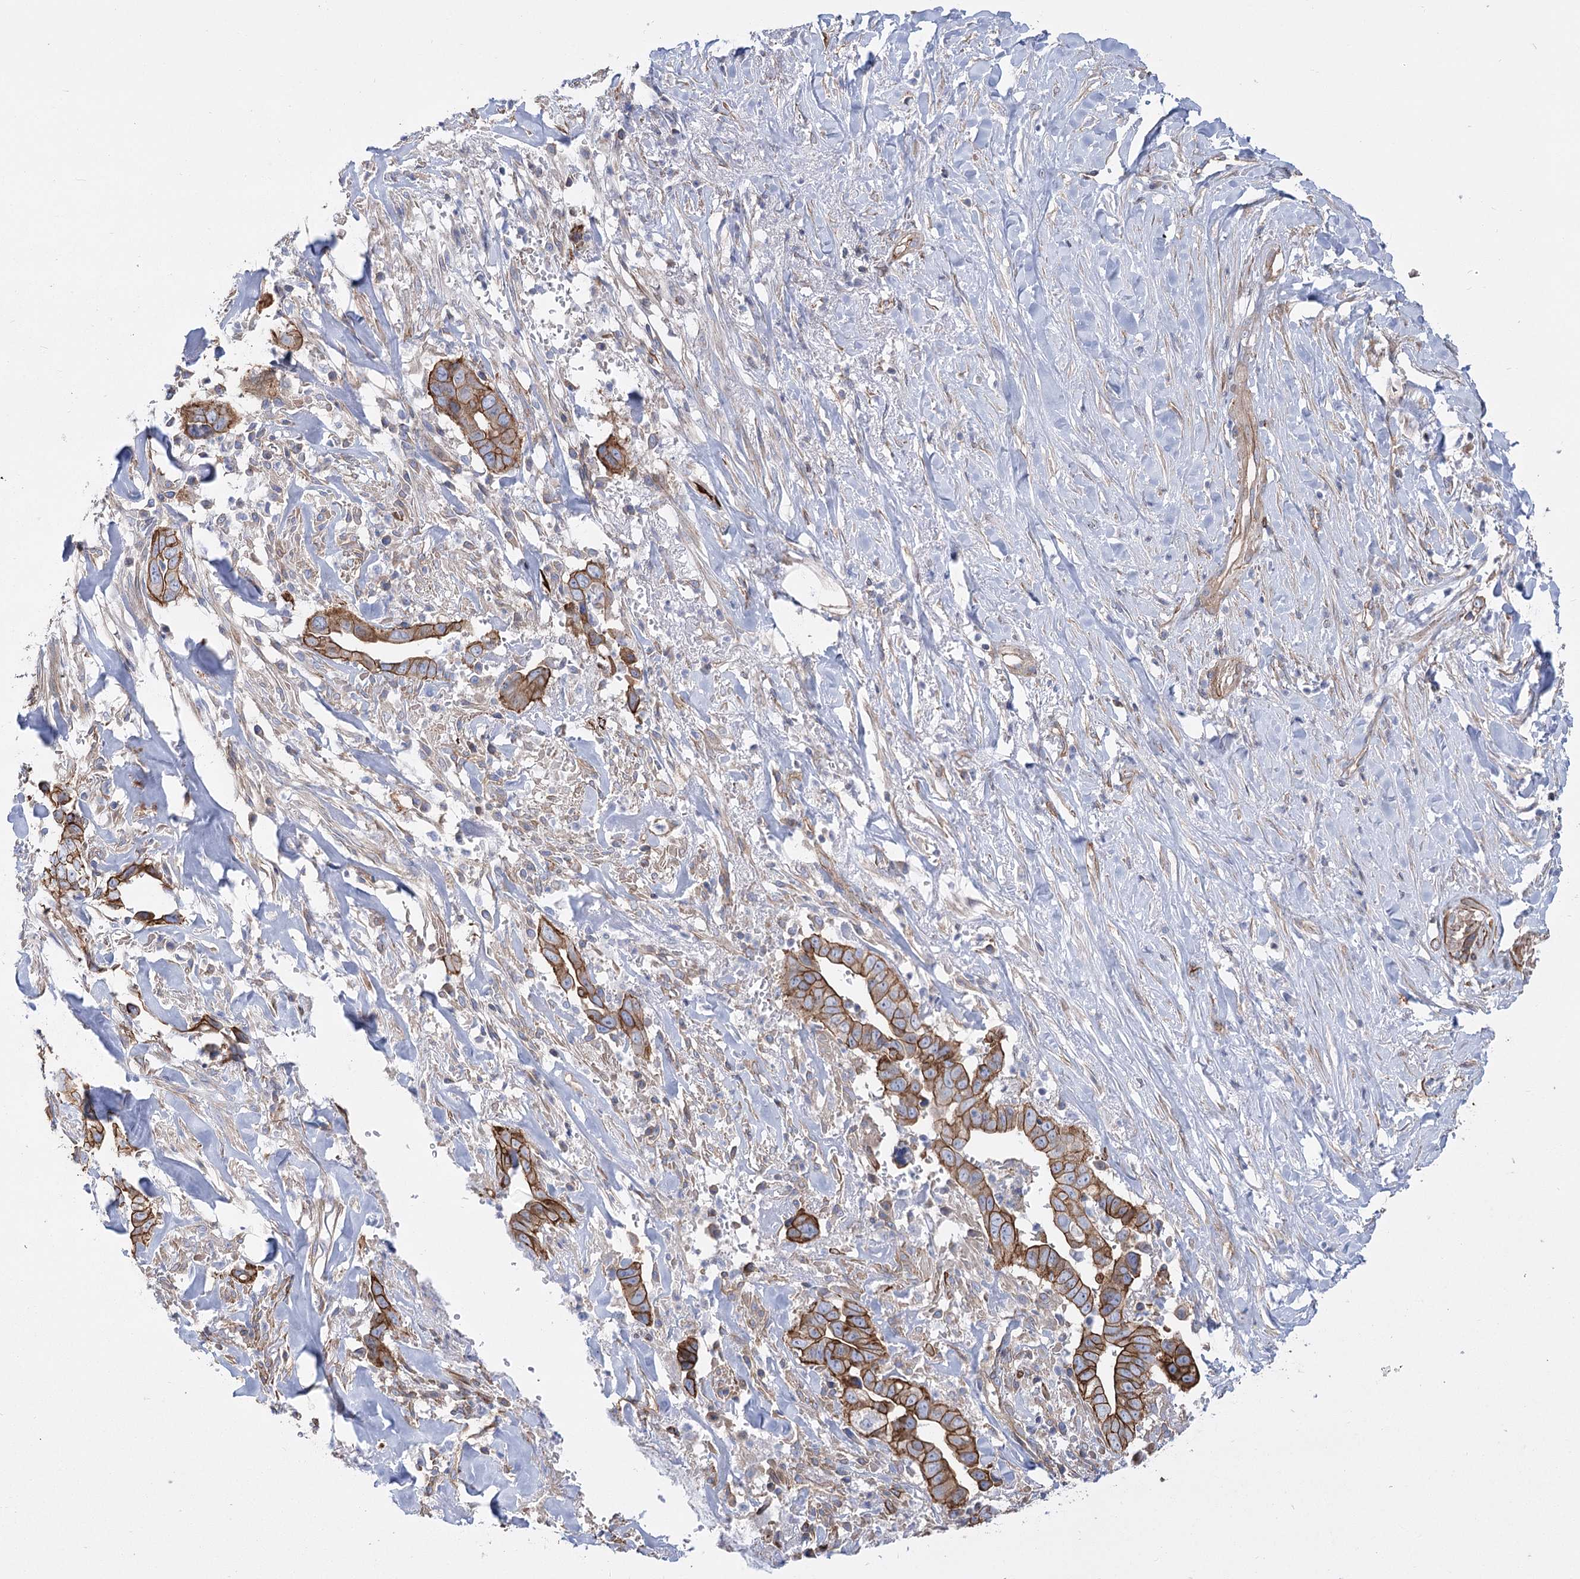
{"staining": {"intensity": "moderate", "quantity": ">75%", "location": "cytoplasmic/membranous"}, "tissue": "liver cancer", "cell_type": "Tumor cells", "image_type": "cancer", "snomed": [{"axis": "morphology", "description": "Cholangiocarcinoma"}, {"axis": "topography", "description": "Liver"}], "caption": "Human liver cancer (cholangiocarcinoma) stained with a protein marker shows moderate staining in tumor cells.", "gene": "PLEKHA5", "patient": {"sex": "female", "age": 79}}